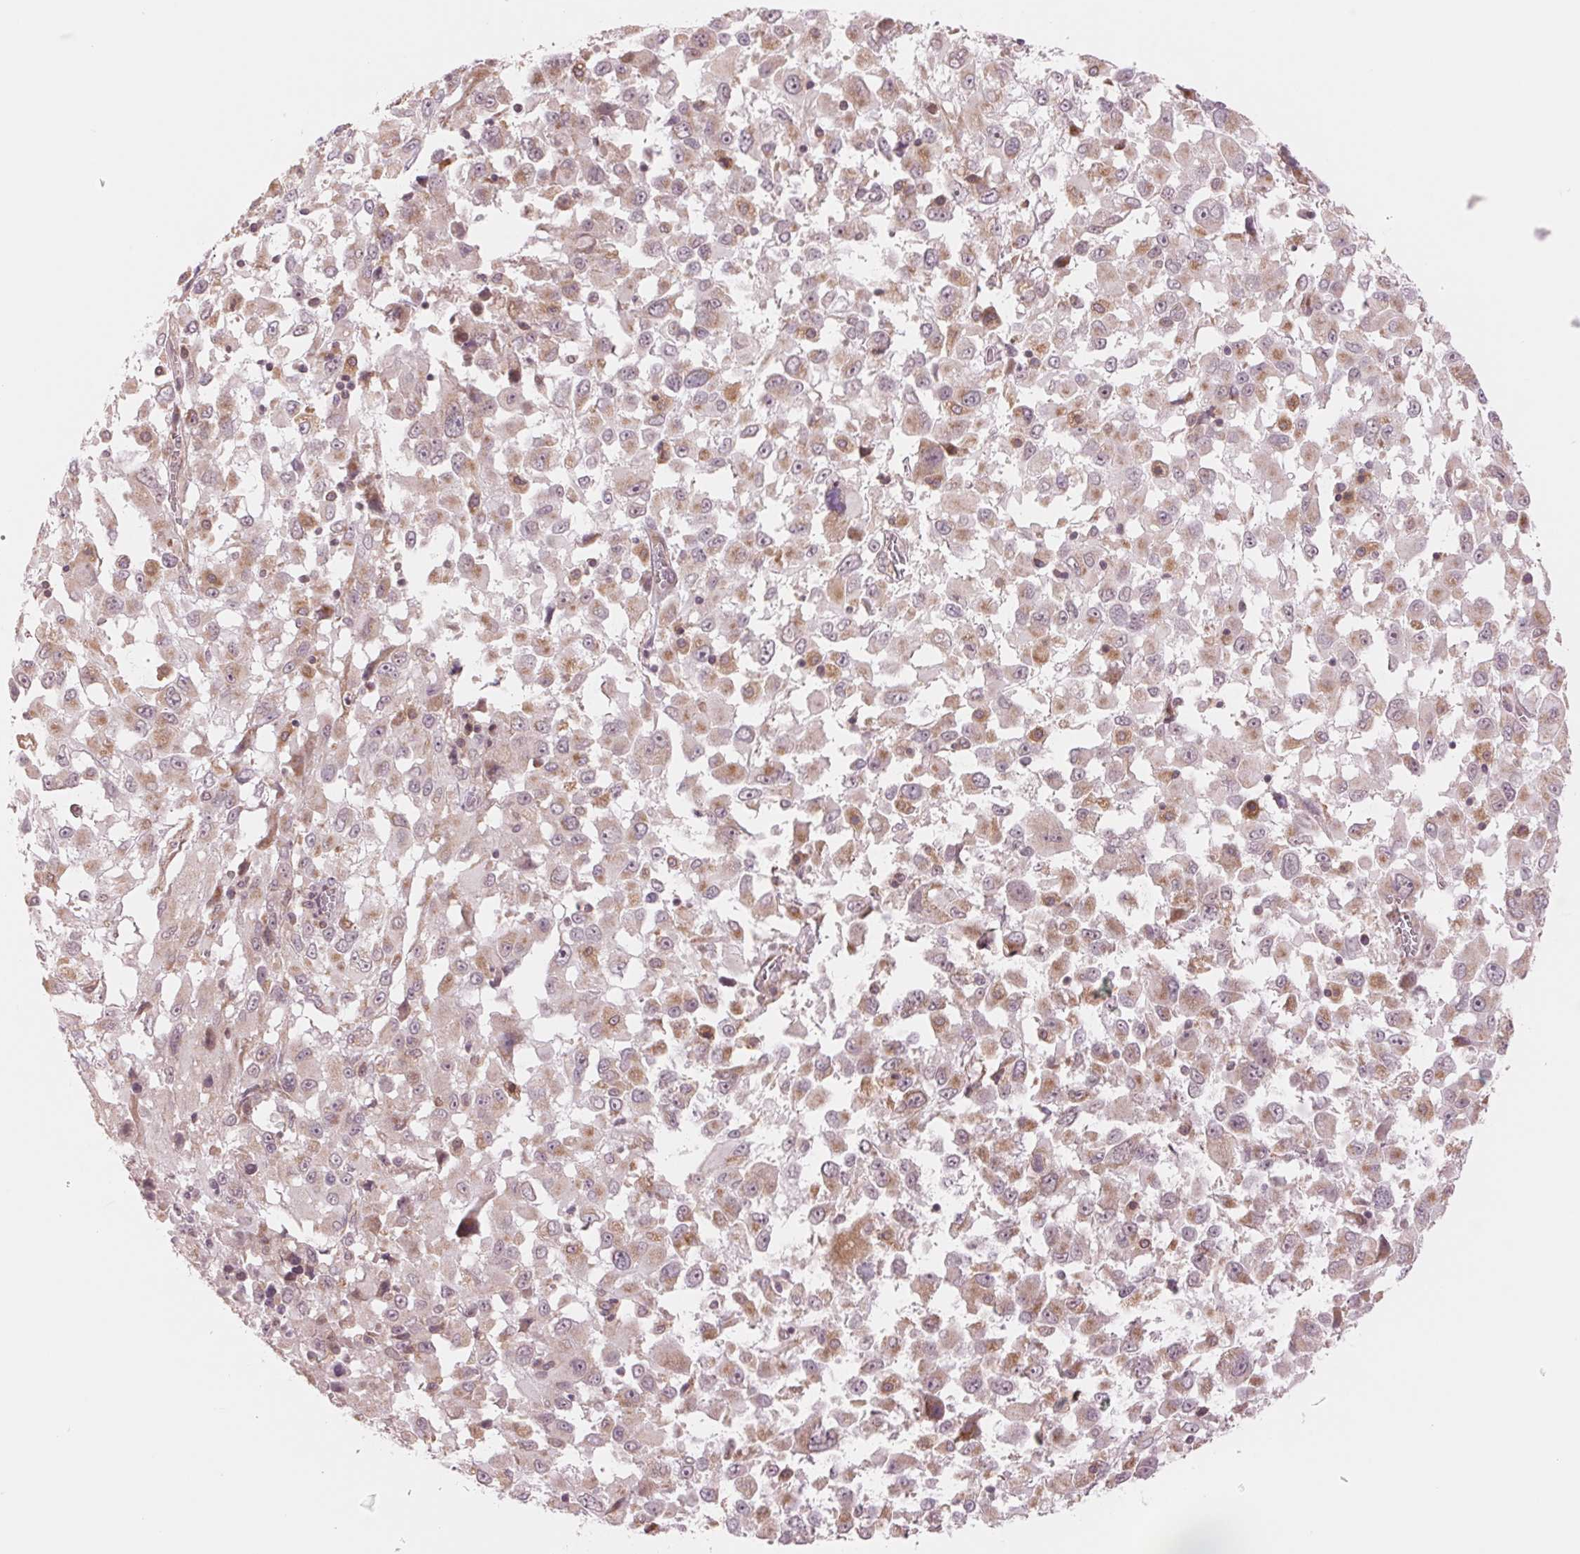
{"staining": {"intensity": "weak", "quantity": ">75%", "location": "cytoplasmic/membranous"}, "tissue": "melanoma", "cell_type": "Tumor cells", "image_type": "cancer", "snomed": [{"axis": "morphology", "description": "Malignant melanoma, Metastatic site"}, {"axis": "topography", "description": "Soft tissue"}], "caption": "A photomicrograph of human melanoma stained for a protein shows weak cytoplasmic/membranous brown staining in tumor cells.", "gene": "TECR", "patient": {"sex": "male", "age": 50}}